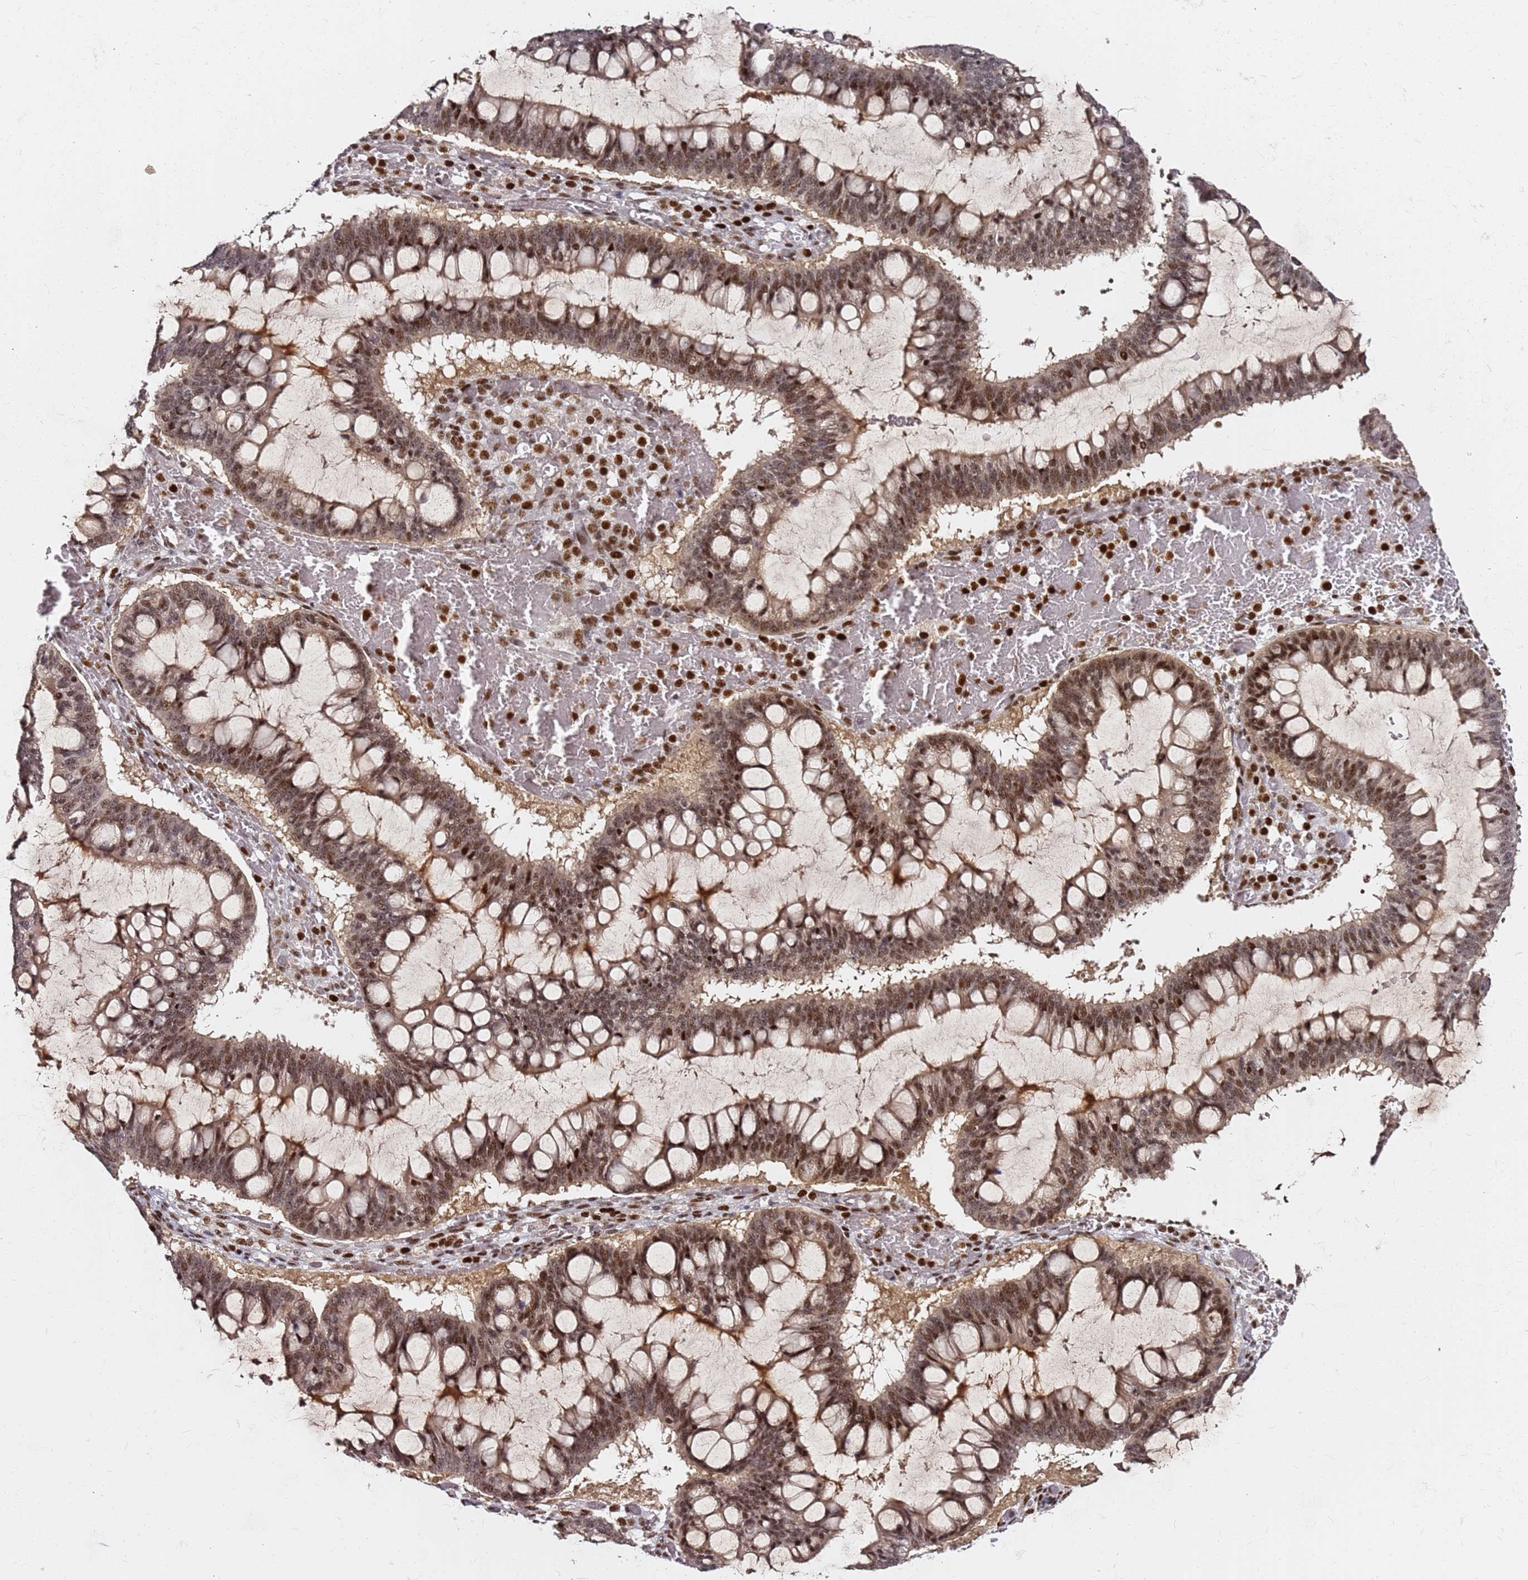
{"staining": {"intensity": "moderate", "quantity": ">75%", "location": "cytoplasmic/membranous,nuclear"}, "tissue": "ovarian cancer", "cell_type": "Tumor cells", "image_type": "cancer", "snomed": [{"axis": "morphology", "description": "Cystadenocarcinoma, mucinous, NOS"}, {"axis": "topography", "description": "Ovary"}], "caption": "Immunohistochemistry image of neoplastic tissue: human ovarian cancer stained using immunohistochemistry (IHC) reveals medium levels of moderate protein expression localized specifically in the cytoplasmic/membranous and nuclear of tumor cells, appearing as a cytoplasmic/membranous and nuclear brown color.", "gene": "FCF1", "patient": {"sex": "female", "age": 73}}